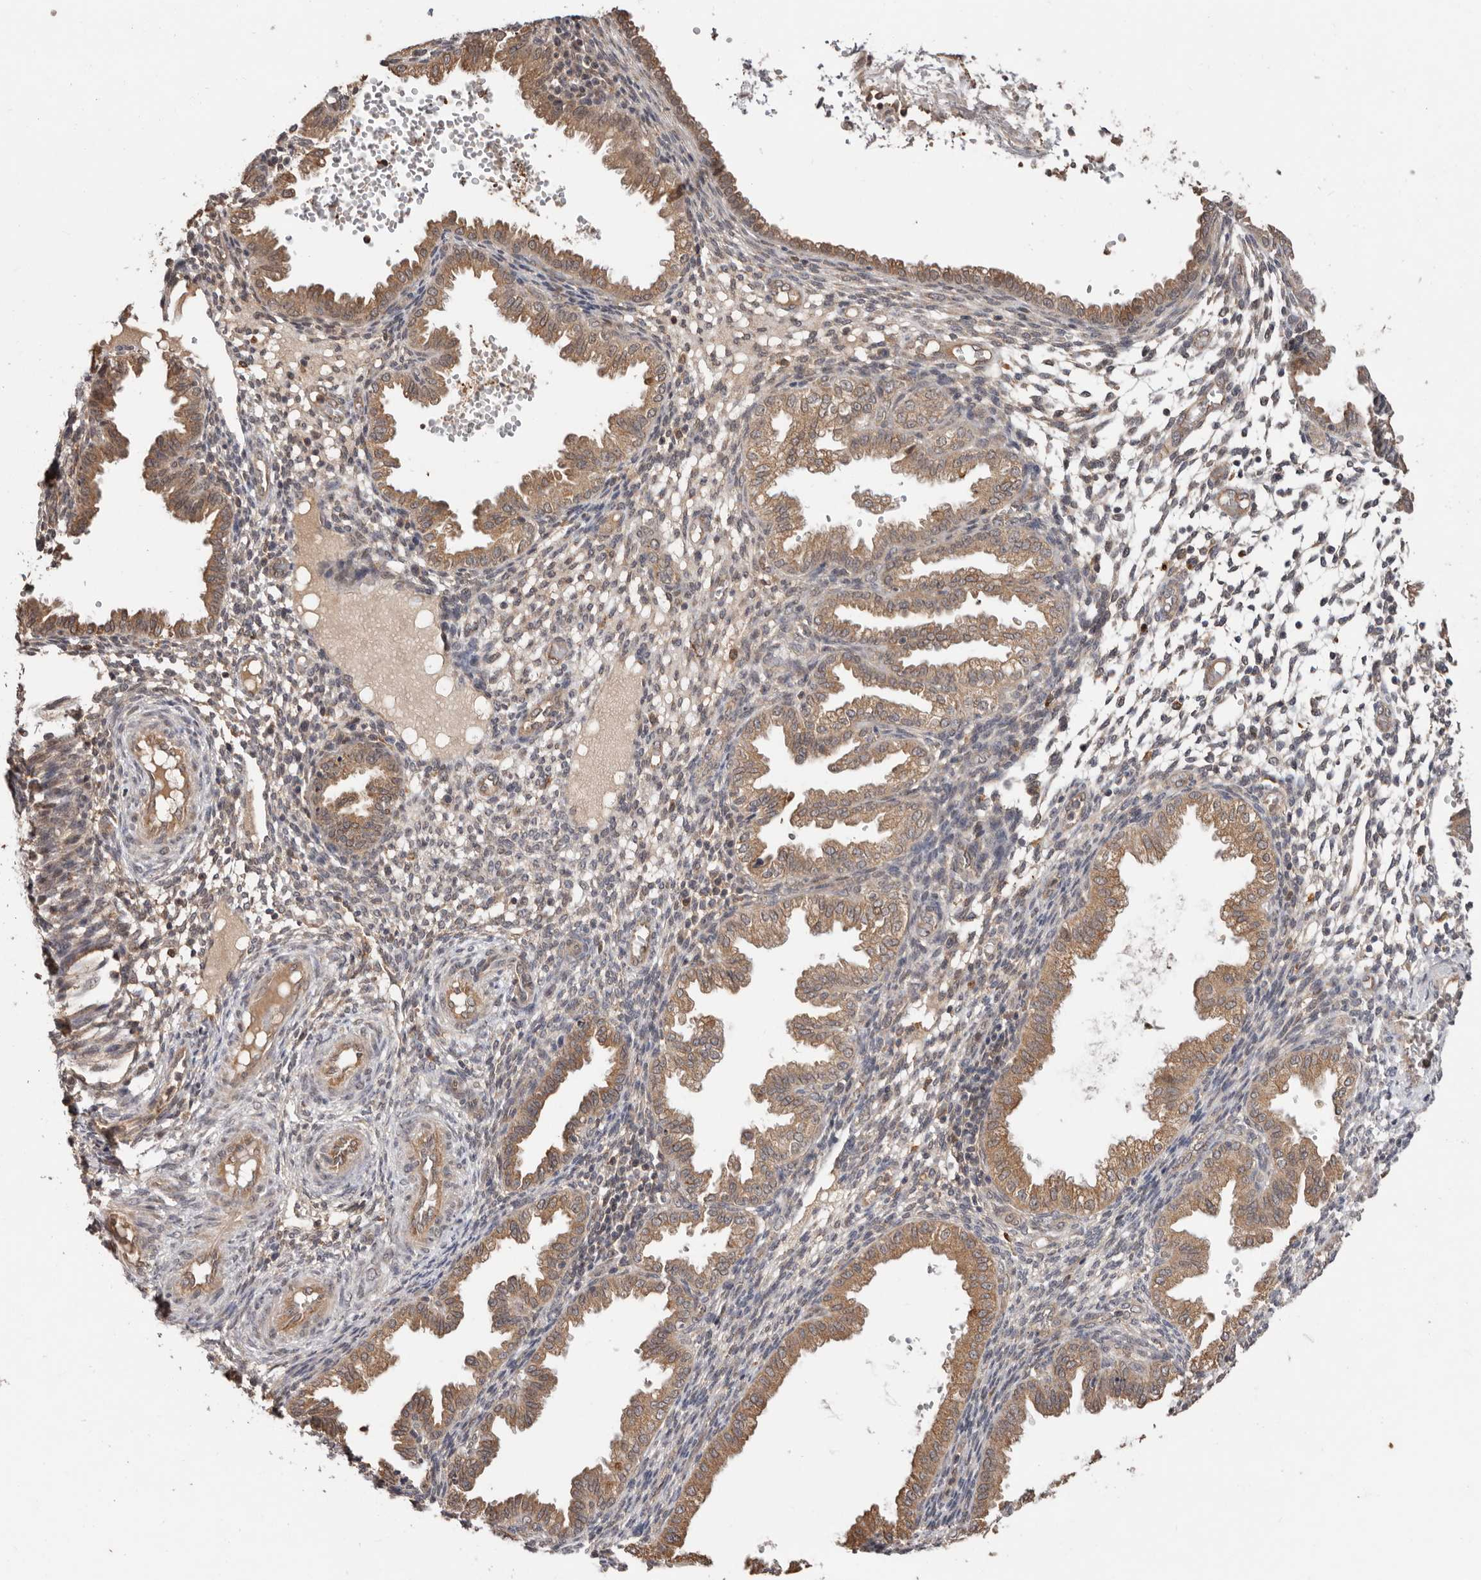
{"staining": {"intensity": "weak", "quantity": "25%-75%", "location": "cytoplasmic/membranous"}, "tissue": "endometrium", "cell_type": "Cells in endometrial stroma", "image_type": "normal", "snomed": [{"axis": "morphology", "description": "Normal tissue, NOS"}, {"axis": "topography", "description": "Endometrium"}], "caption": "Immunohistochemical staining of benign endometrium displays low levels of weak cytoplasmic/membranous positivity in about 25%-75% of cells in endometrial stroma.", "gene": "RSPO2", "patient": {"sex": "female", "age": 33}}